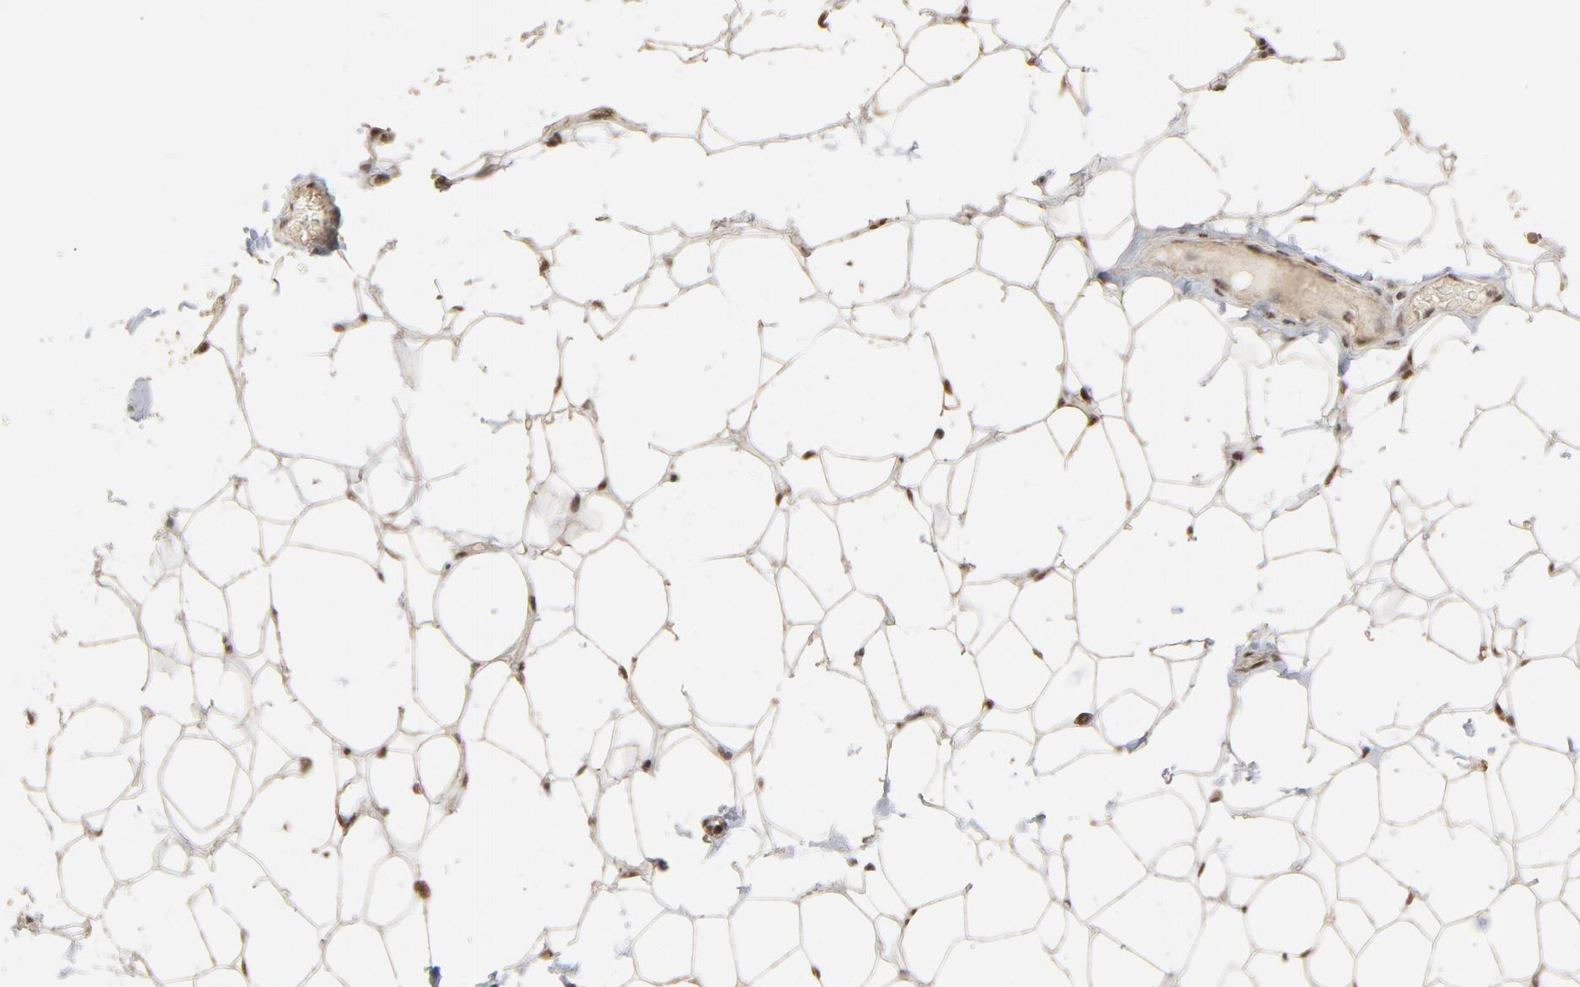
{"staining": {"intensity": "moderate", "quantity": ">75%", "location": "cytoplasmic/membranous,nuclear"}, "tissue": "adipose tissue", "cell_type": "Adipocytes", "image_type": "normal", "snomed": [{"axis": "morphology", "description": "Normal tissue, NOS"}, {"axis": "topography", "description": "Soft tissue"}], "caption": "This micrograph reveals immunohistochemistry staining of benign adipose tissue, with medium moderate cytoplasmic/membranous,nuclear expression in about >75% of adipocytes.", "gene": "TP53RK", "patient": {"sex": "male", "age": 26}}